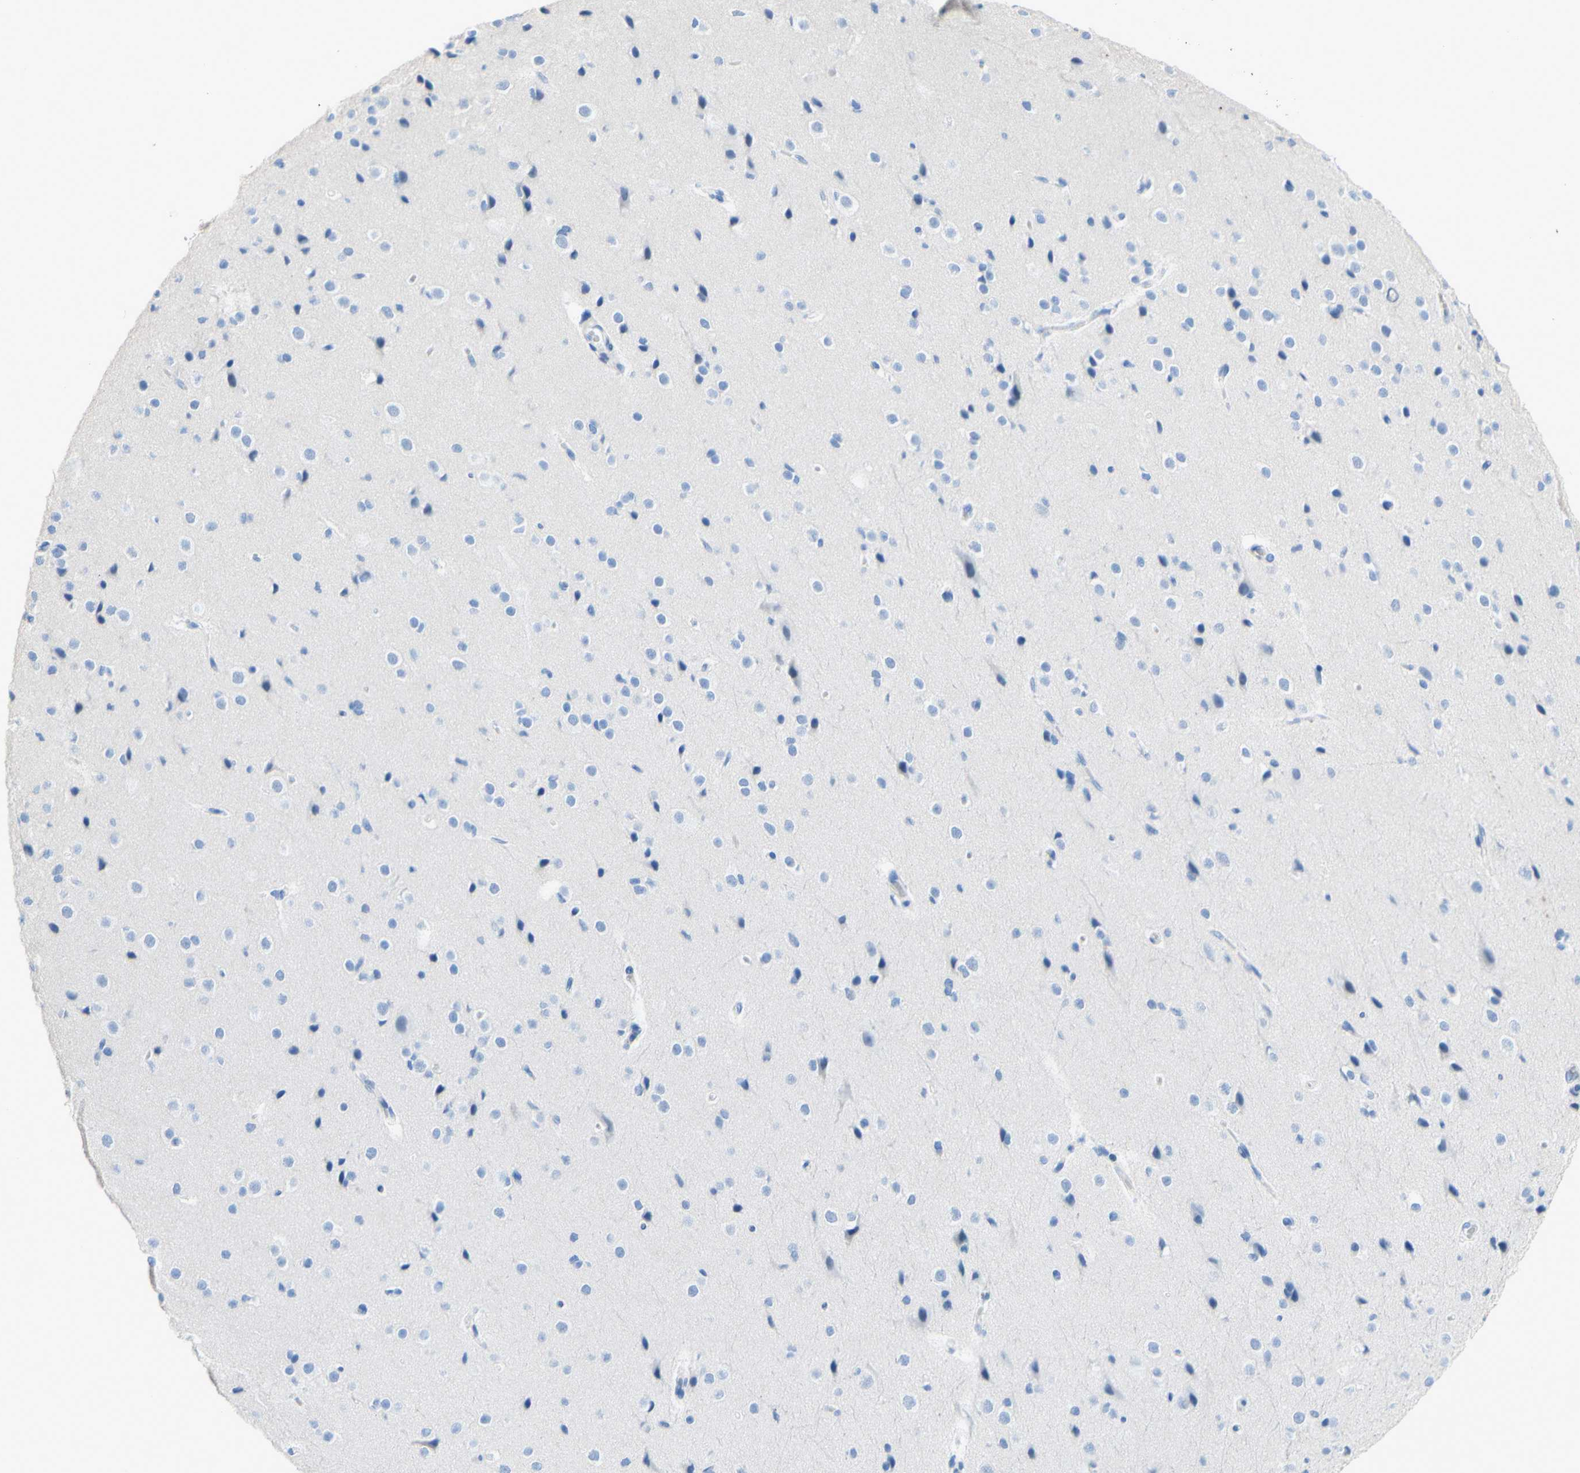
{"staining": {"intensity": "negative", "quantity": "none", "location": "none"}, "tissue": "cerebral cortex", "cell_type": "Endothelial cells", "image_type": "normal", "snomed": [{"axis": "morphology", "description": "Normal tissue, NOS"}, {"axis": "morphology", "description": "Developmental malformation"}, {"axis": "topography", "description": "Cerebral cortex"}], "caption": "IHC image of benign cerebral cortex: human cerebral cortex stained with DAB shows no significant protein positivity in endothelial cells. Brightfield microscopy of IHC stained with DAB (3,3'-diaminobenzidine) (brown) and hematoxylin (blue), captured at high magnification.", "gene": "DSC2", "patient": {"sex": "female", "age": 30}}